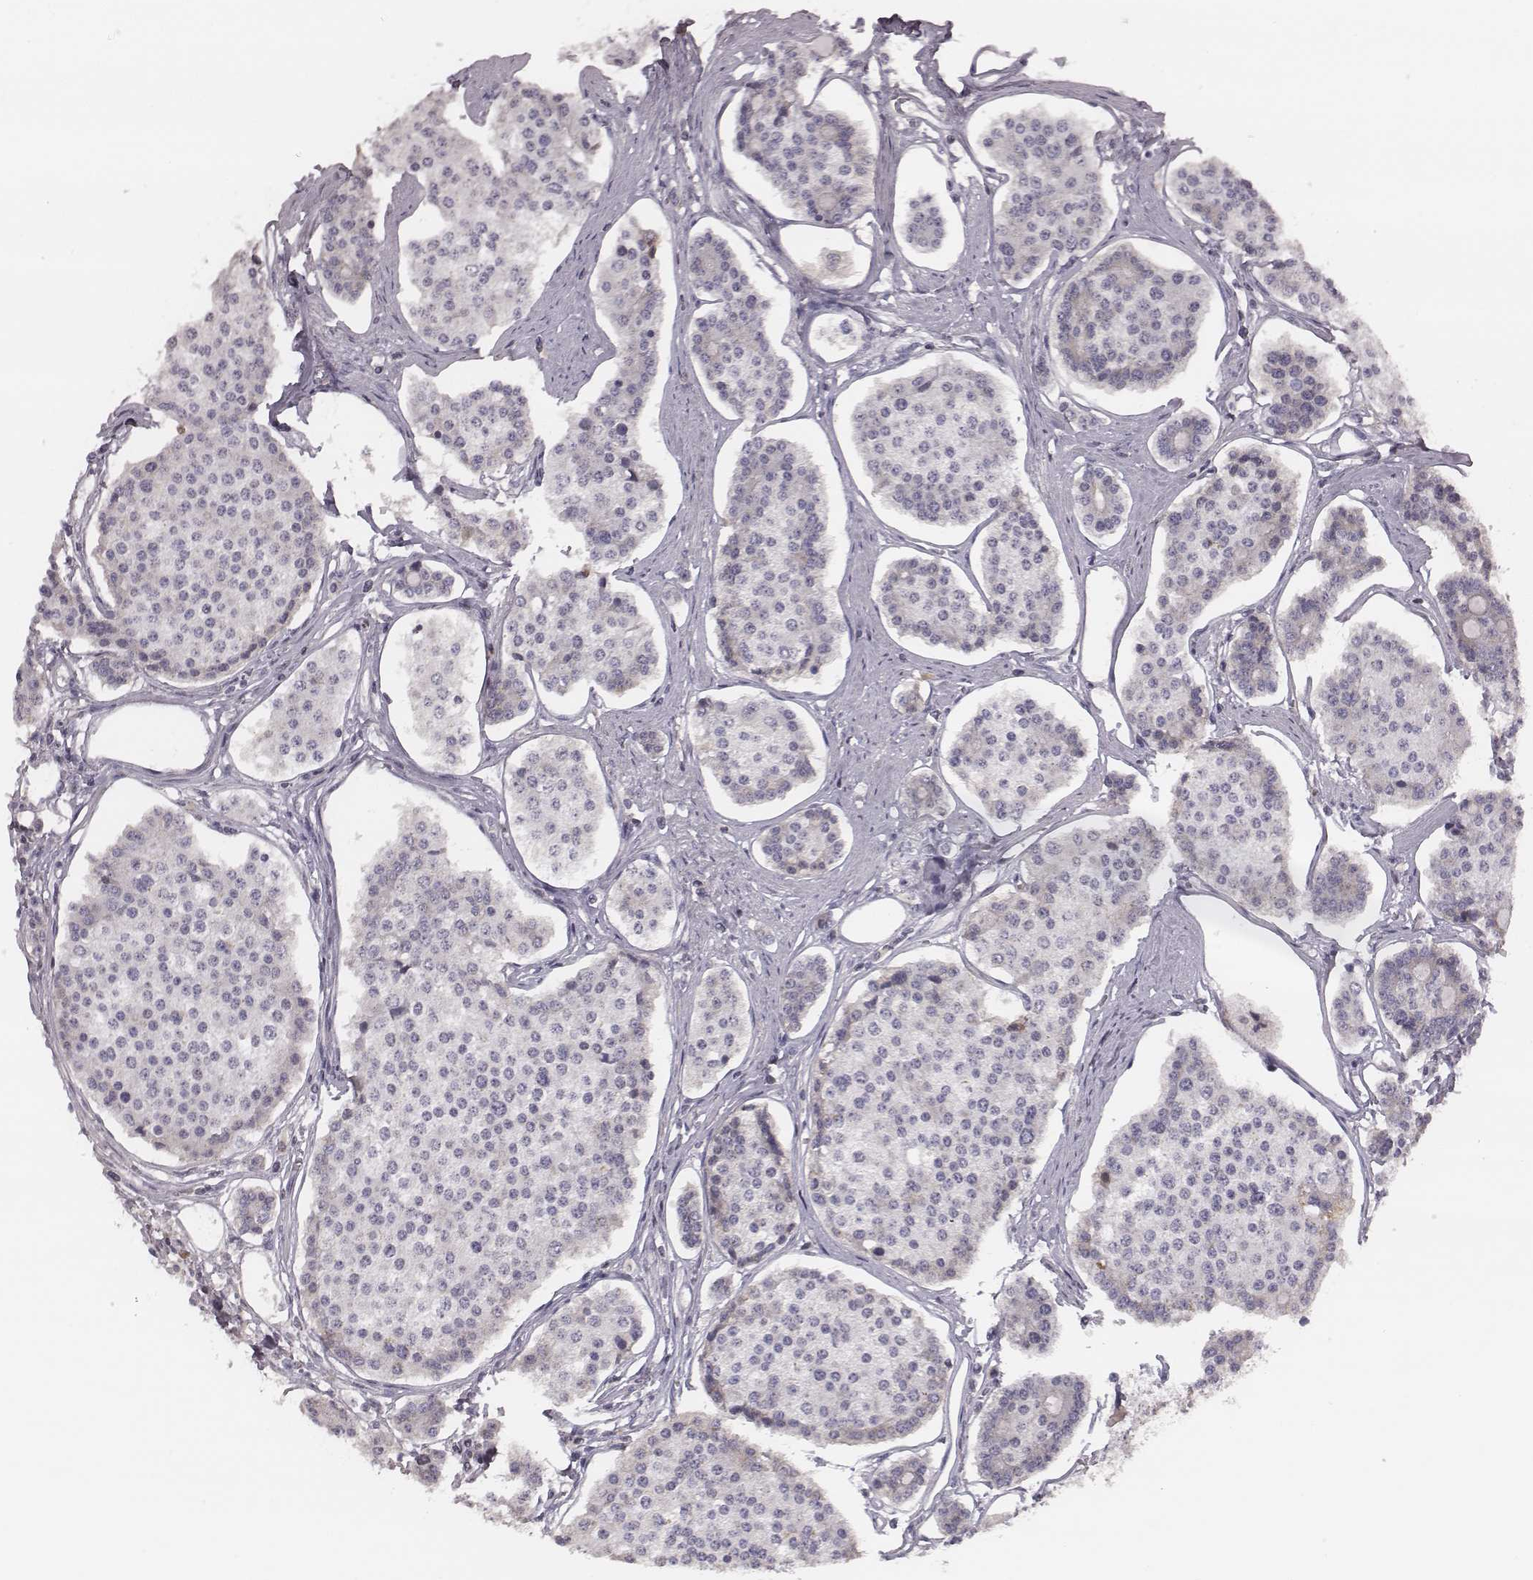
{"staining": {"intensity": "weak", "quantity": "<25%", "location": "cytoplasmic/membranous"}, "tissue": "carcinoid", "cell_type": "Tumor cells", "image_type": "cancer", "snomed": [{"axis": "morphology", "description": "Carcinoid, malignant, NOS"}, {"axis": "topography", "description": "Small intestine"}], "caption": "Tumor cells are negative for protein expression in human malignant carcinoid.", "gene": "TLX3", "patient": {"sex": "female", "age": 65}}